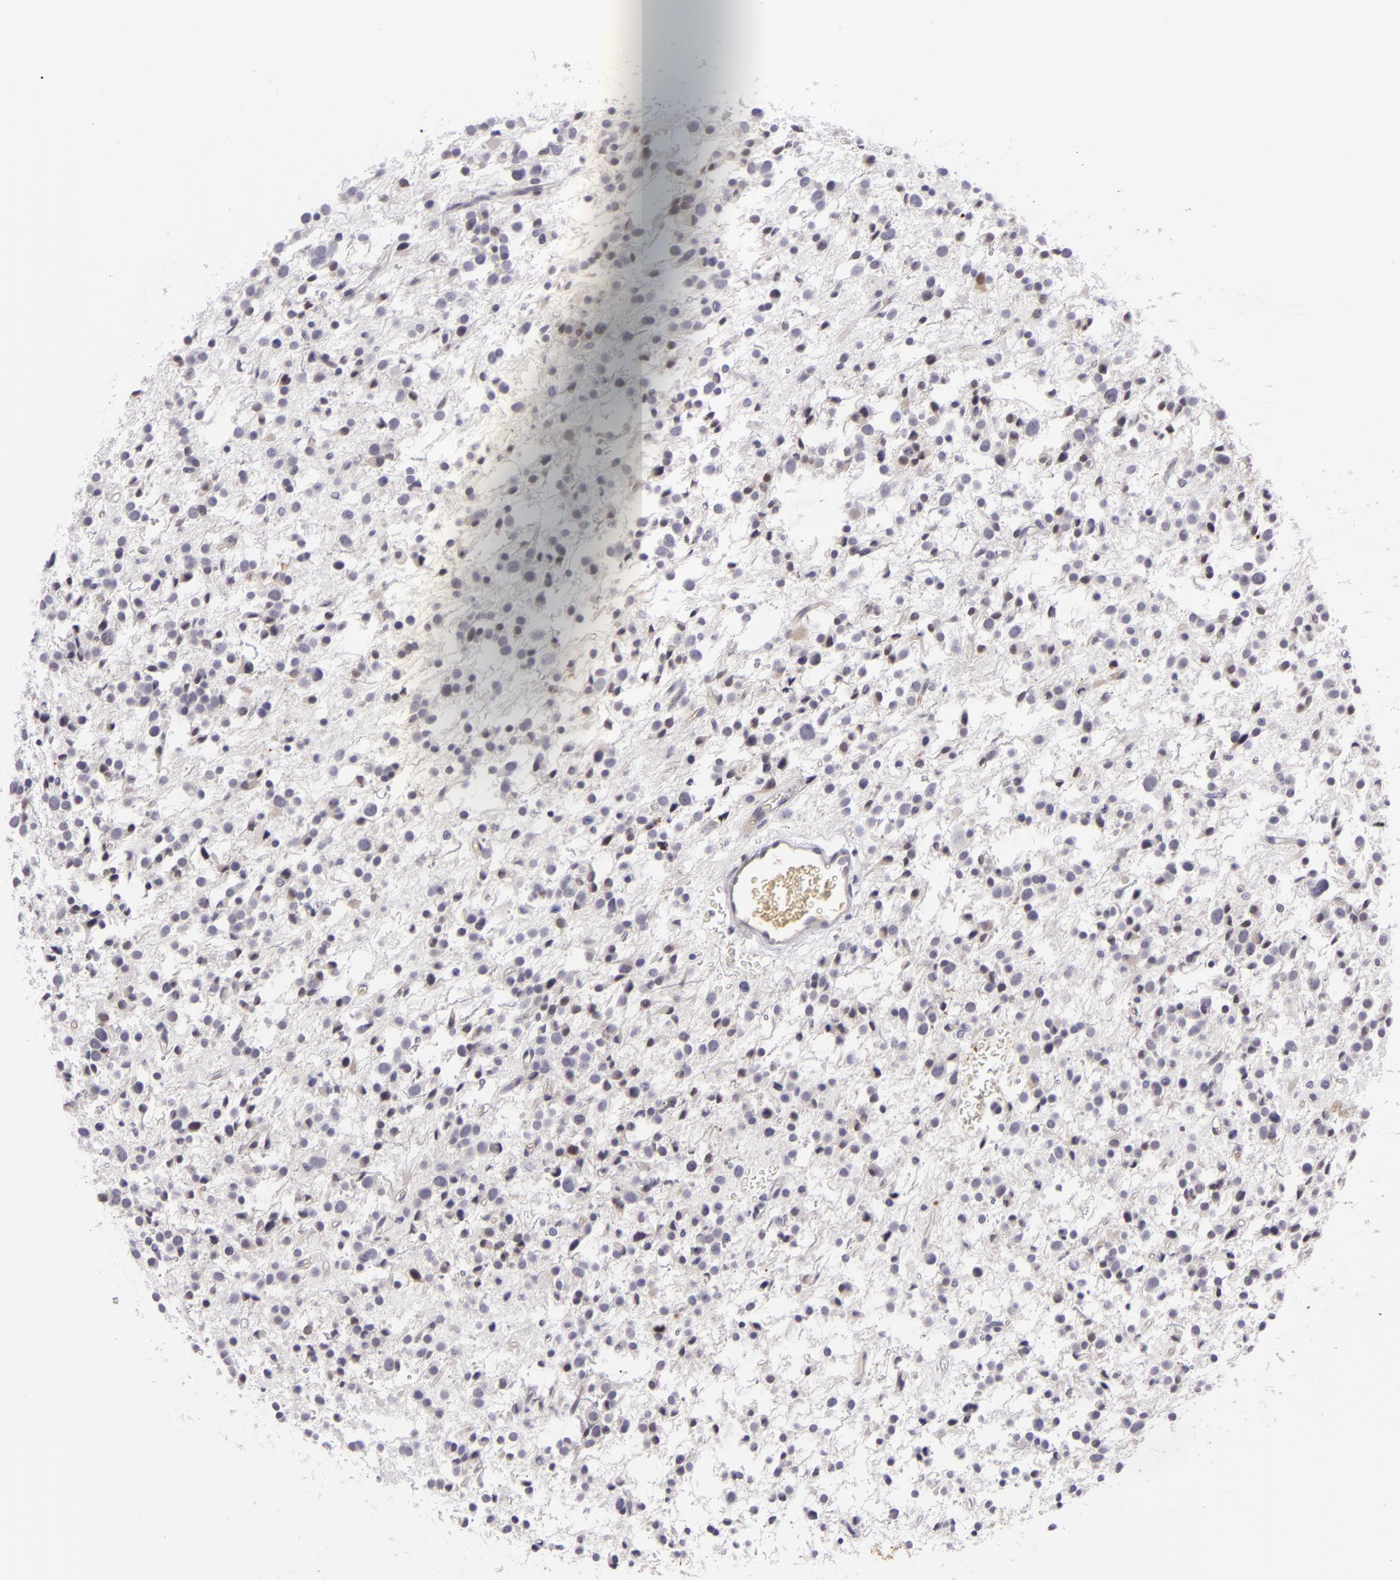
{"staining": {"intensity": "negative", "quantity": "none", "location": "none"}, "tissue": "glioma", "cell_type": "Tumor cells", "image_type": "cancer", "snomed": [{"axis": "morphology", "description": "Glioma, malignant, Low grade"}, {"axis": "topography", "description": "Brain"}], "caption": "An image of human malignant glioma (low-grade) is negative for staining in tumor cells.", "gene": "CTNNB1", "patient": {"sex": "female", "age": 36}}